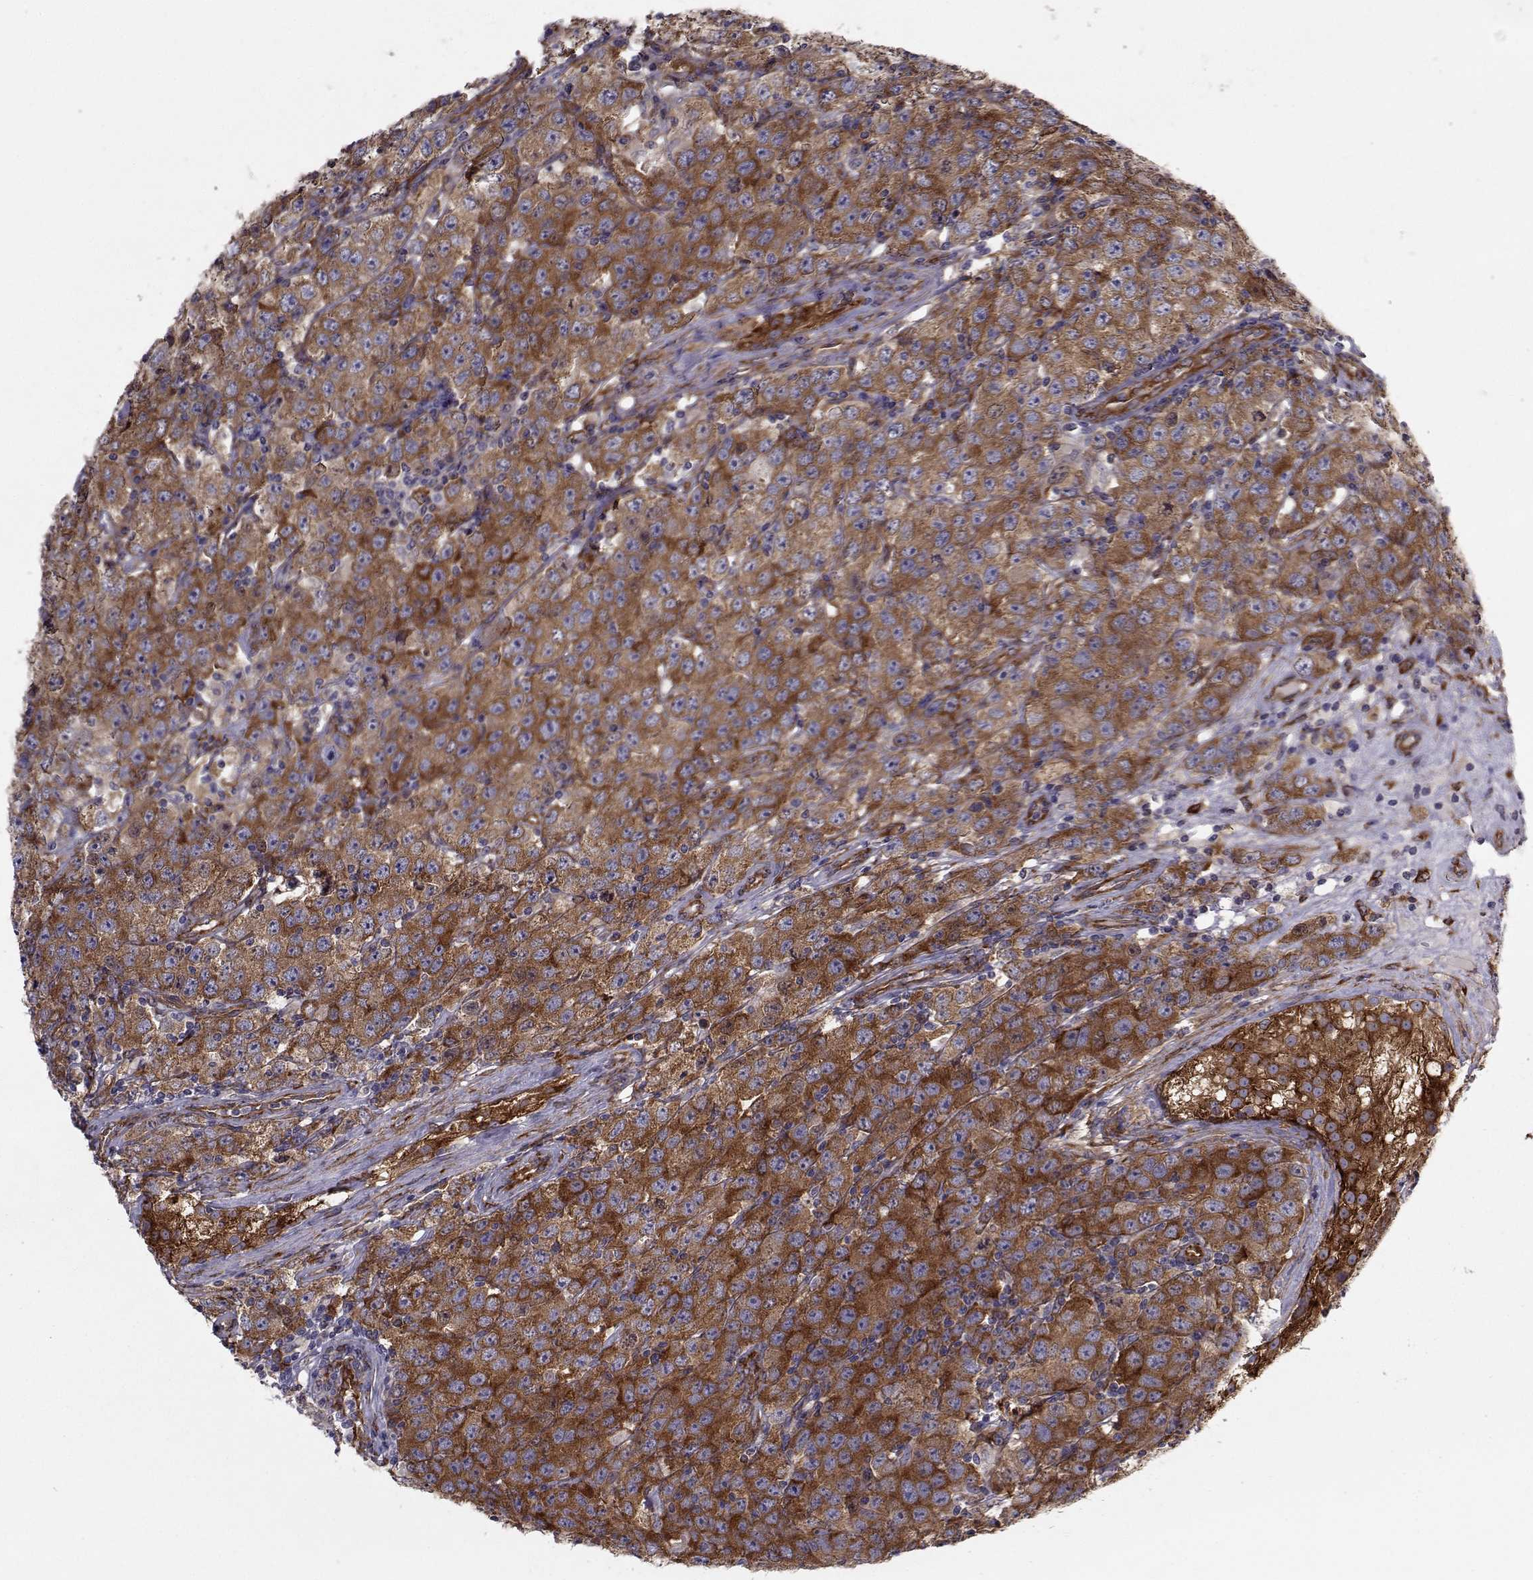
{"staining": {"intensity": "strong", "quantity": ">75%", "location": "cytoplasmic/membranous"}, "tissue": "testis cancer", "cell_type": "Tumor cells", "image_type": "cancer", "snomed": [{"axis": "morphology", "description": "Seminoma, NOS"}, {"axis": "topography", "description": "Testis"}], "caption": "A brown stain highlights strong cytoplasmic/membranous positivity of a protein in testis cancer (seminoma) tumor cells.", "gene": "TRIP10", "patient": {"sex": "male", "age": 52}}